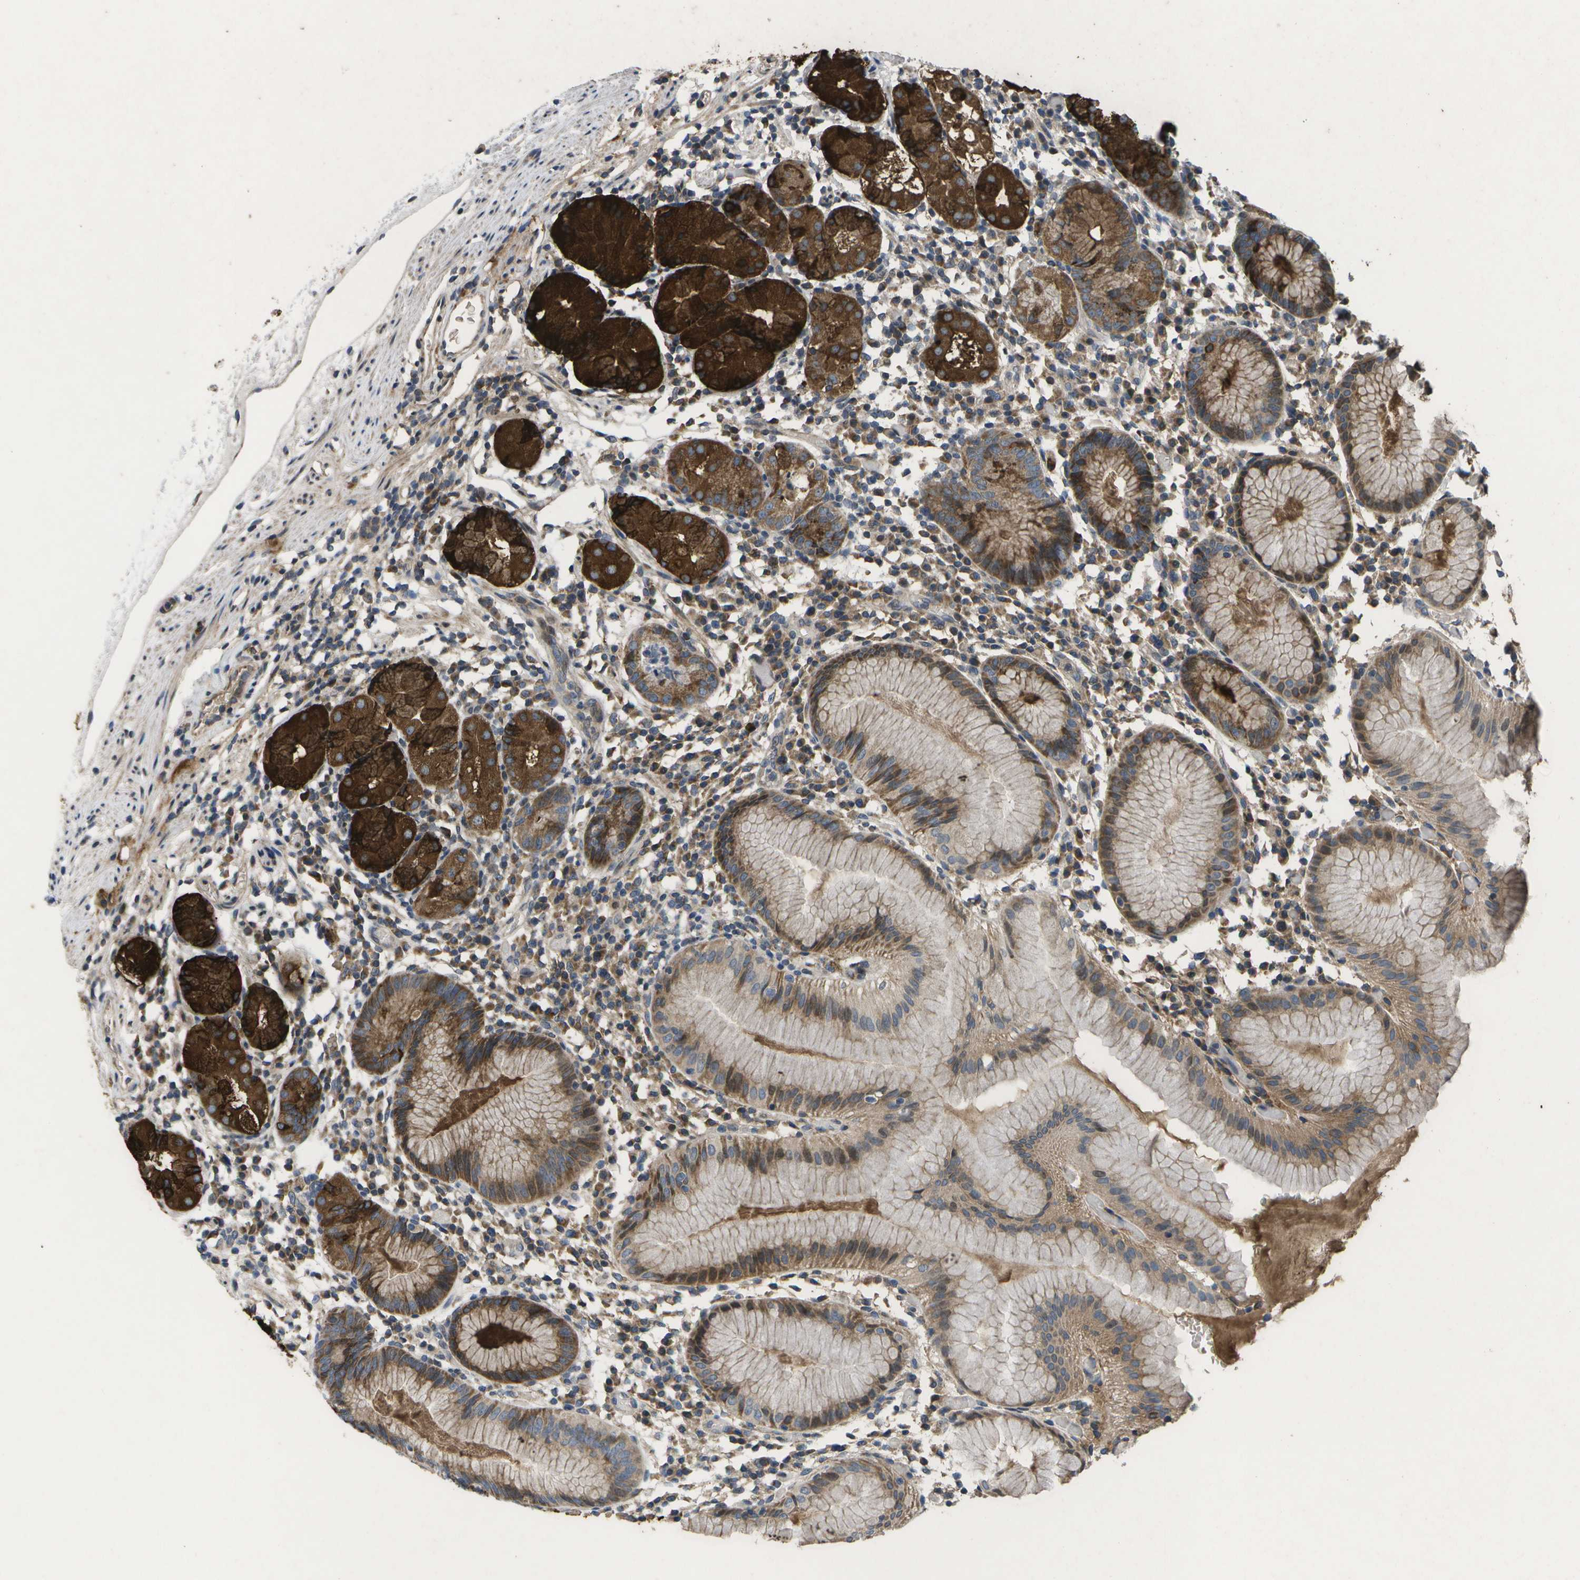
{"staining": {"intensity": "strong", "quantity": ">75%", "location": "cytoplasmic/membranous"}, "tissue": "stomach", "cell_type": "Glandular cells", "image_type": "normal", "snomed": [{"axis": "morphology", "description": "Normal tissue, NOS"}, {"axis": "topography", "description": "Stomach"}, {"axis": "topography", "description": "Stomach, lower"}], "caption": "Immunohistochemical staining of normal stomach demonstrates >75% levels of strong cytoplasmic/membranous protein positivity in about >75% of glandular cells. (IHC, brightfield microscopy, high magnification).", "gene": "HADHA", "patient": {"sex": "female", "age": 75}}